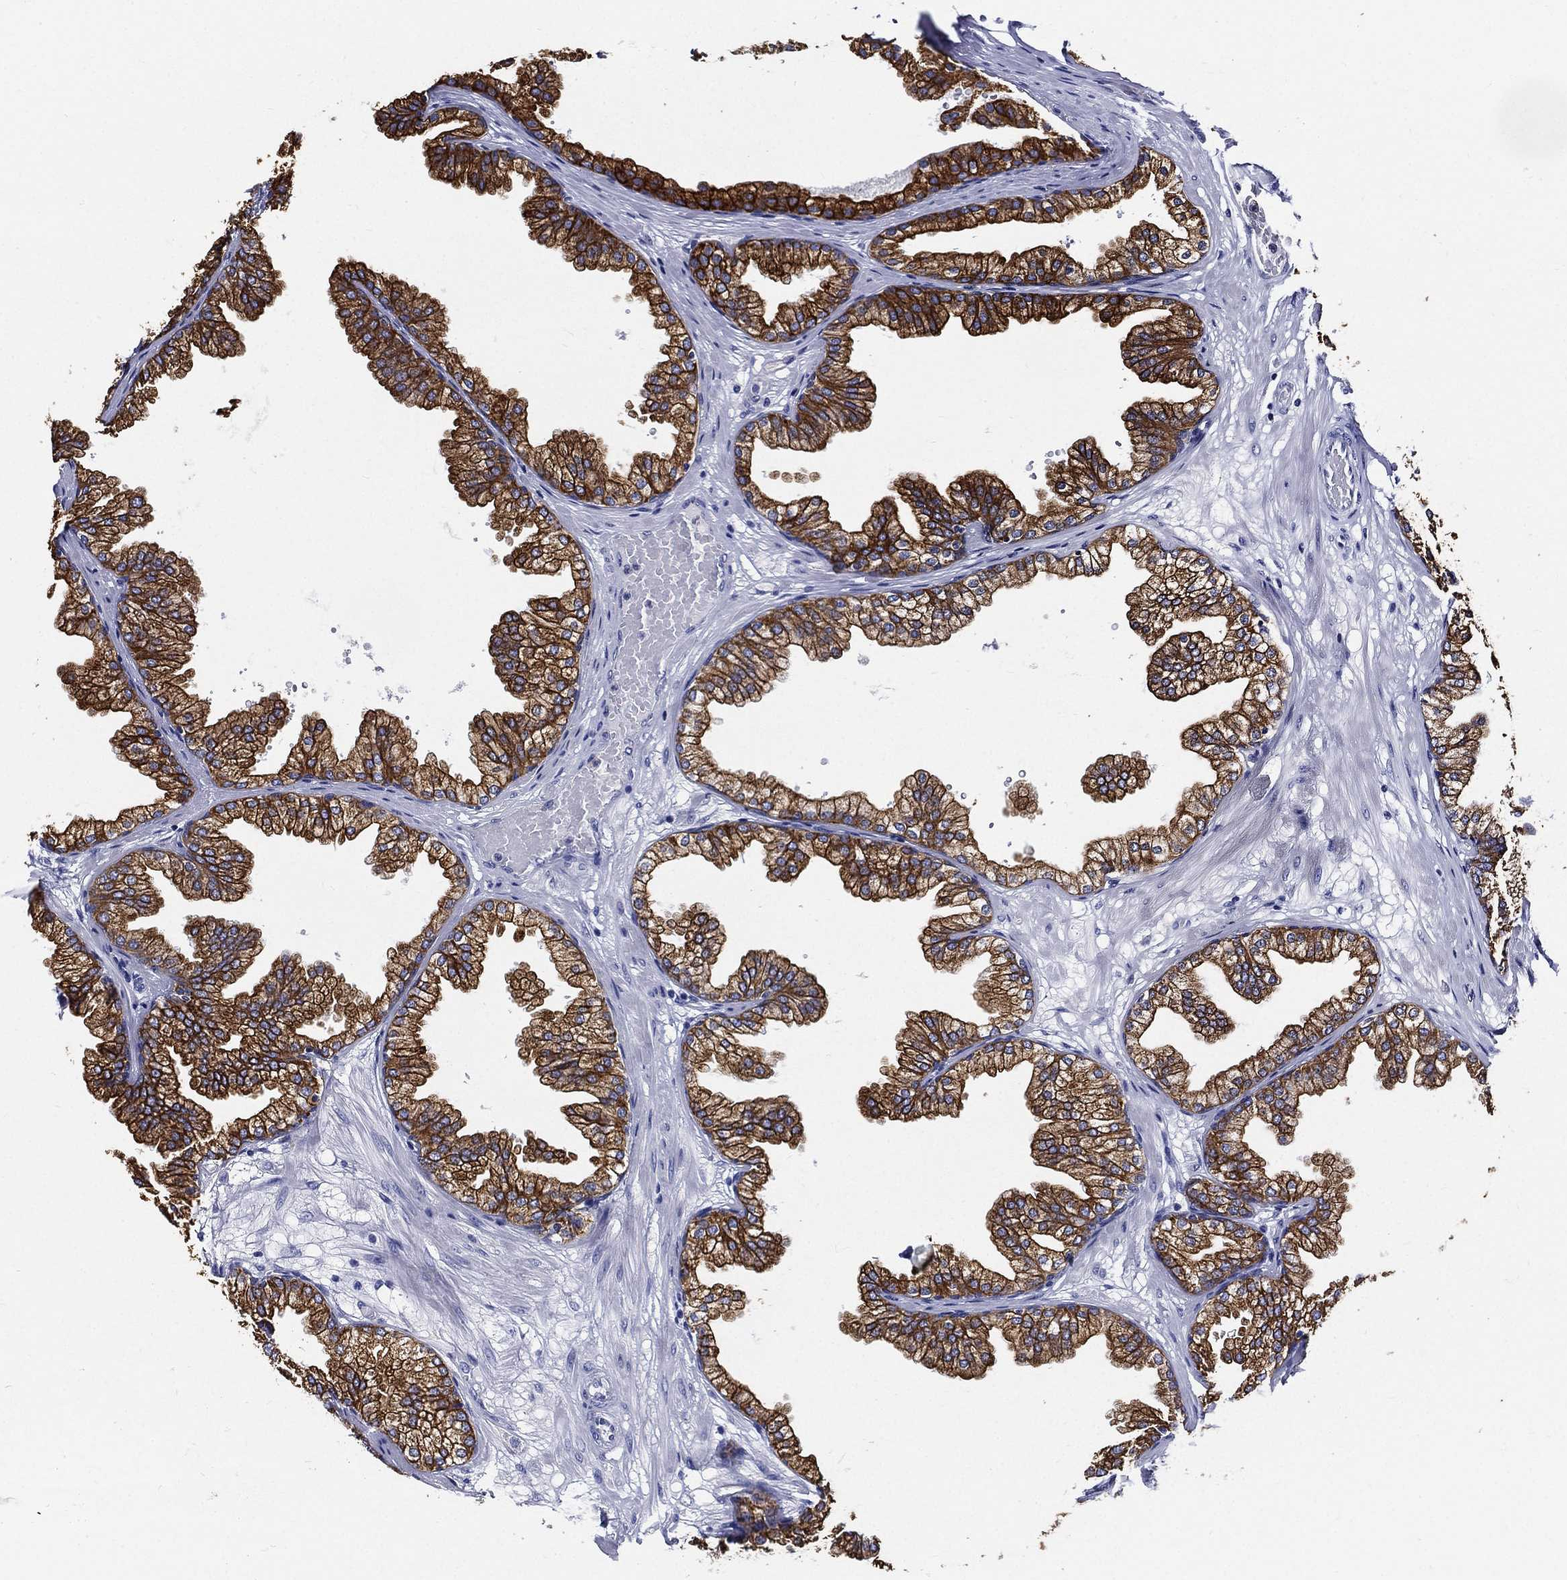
{"staining": {"intensity": "strong", "quantity": ">75%", "location": "cytoplasmic/membranous"}, "tissue": "prostate", "cell_type": "Glandular cells", "image_type": "normal", "snomed": [{"axis": "morphology", "description": "Normal tissue, NOS"}, {"axis": "topography", "description": "Prostate"}], "caption": "Prostate stained with immunohistochemistry shows strong cytoplasmic/membranous expression in approximately >75% of glandular cells.", "gene": "NEDD9", "patient": {"sex": "male", "age": 37}}